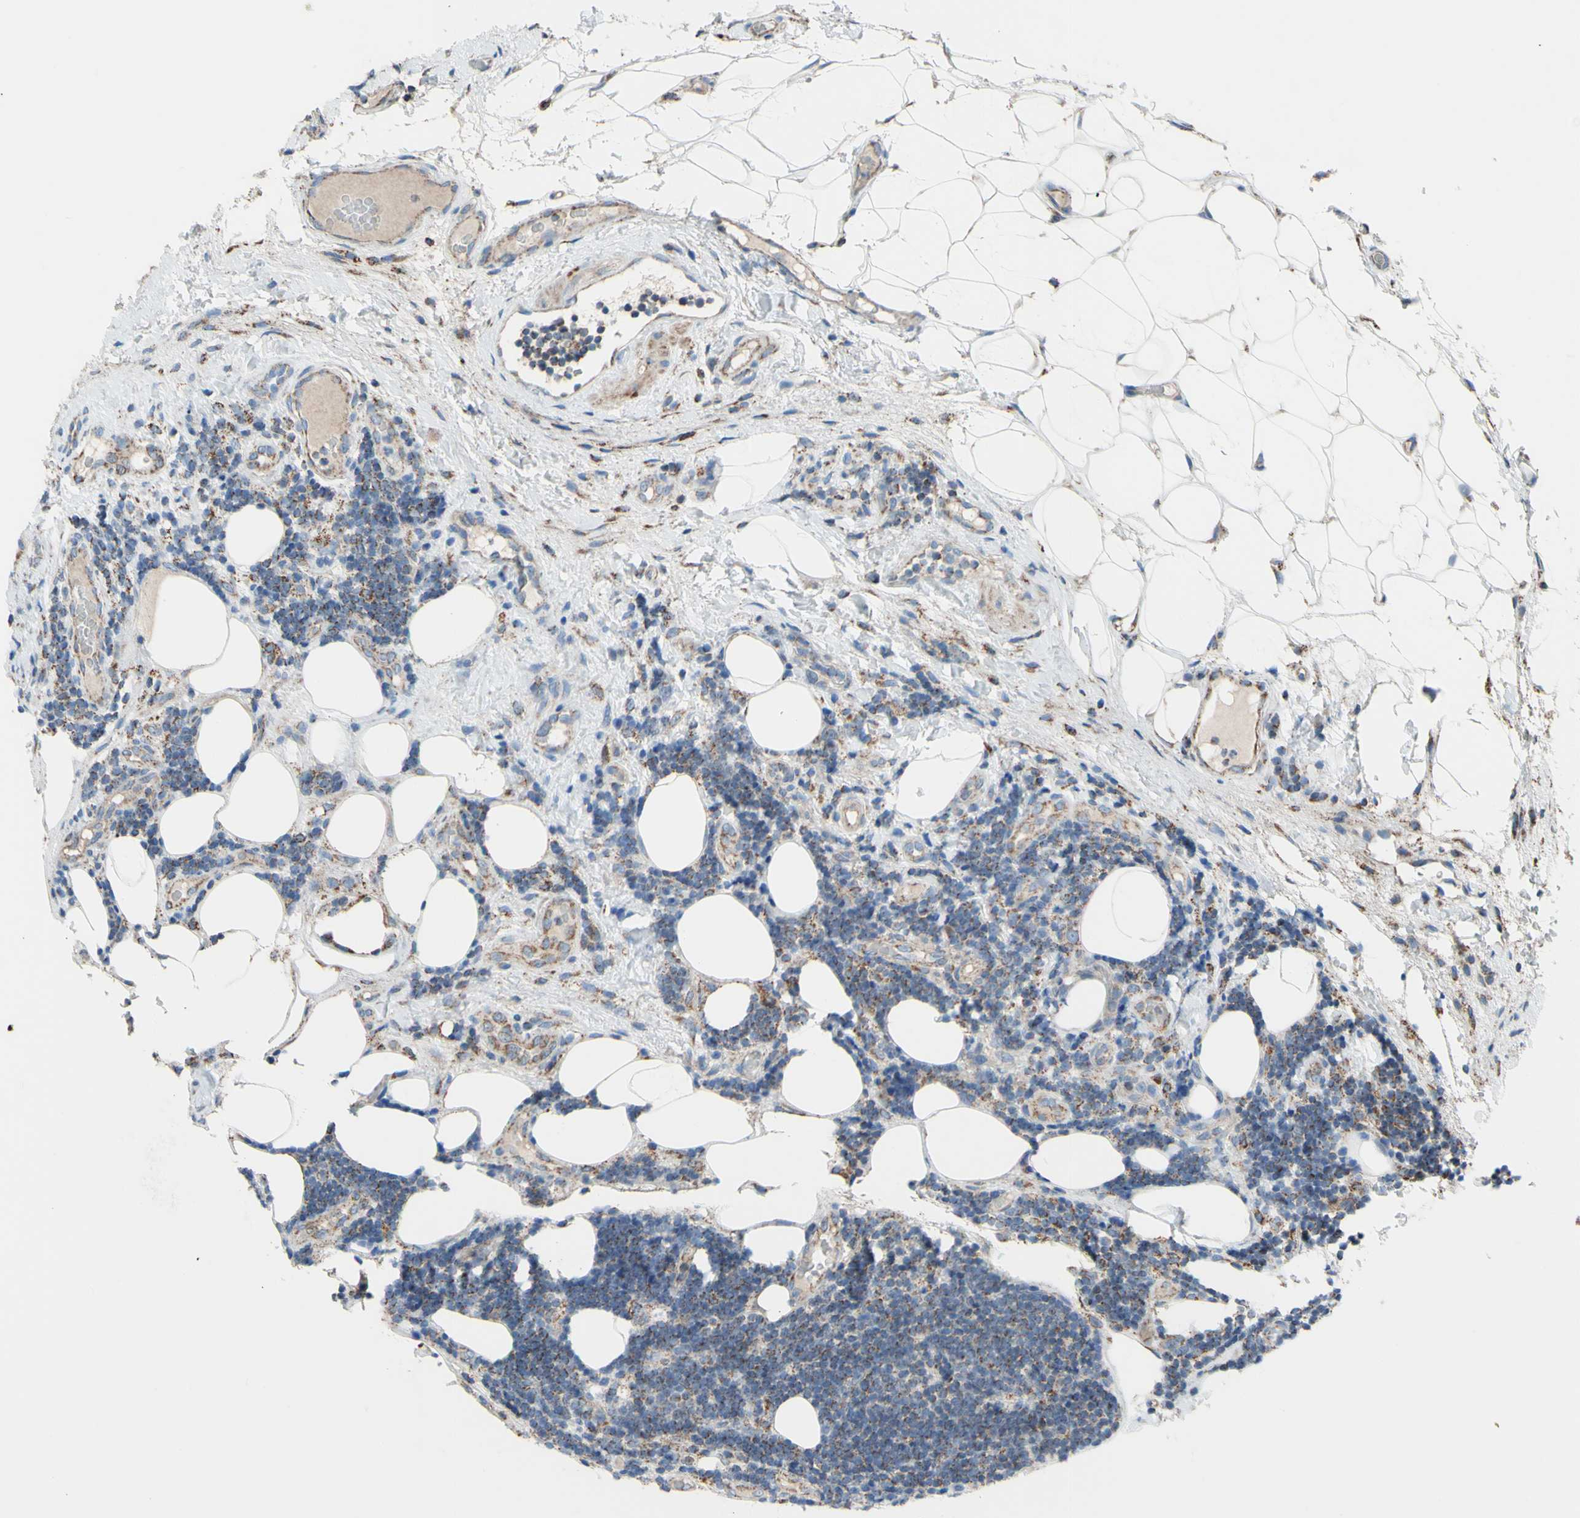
{"staining": {"intensity": "moderate", "quantity": "<25%", "location": "cytoplasmic/membranous"}, "tissue": "lymphoma", "cell_type": "Tumor cells", "image_type": "cancer", "snomed": [{"axis": "morphology", "description": "Malignant lymphoma, non-Hodgkin's type, Low grade"}, {"axis": "topography", "description": "Lymph node"}], "caption": "Immunohistochemistry (DAB (3,3'-diaminobenzidine)) staining of malignant lymphoma, non-Hodgkin's type (low-grade) displays moderate cytoplasmic/membranous protein expression in about <25% of tumor cells.", "gene": "GLT8D1", "patient": {"sex": "male", "age": 83}}